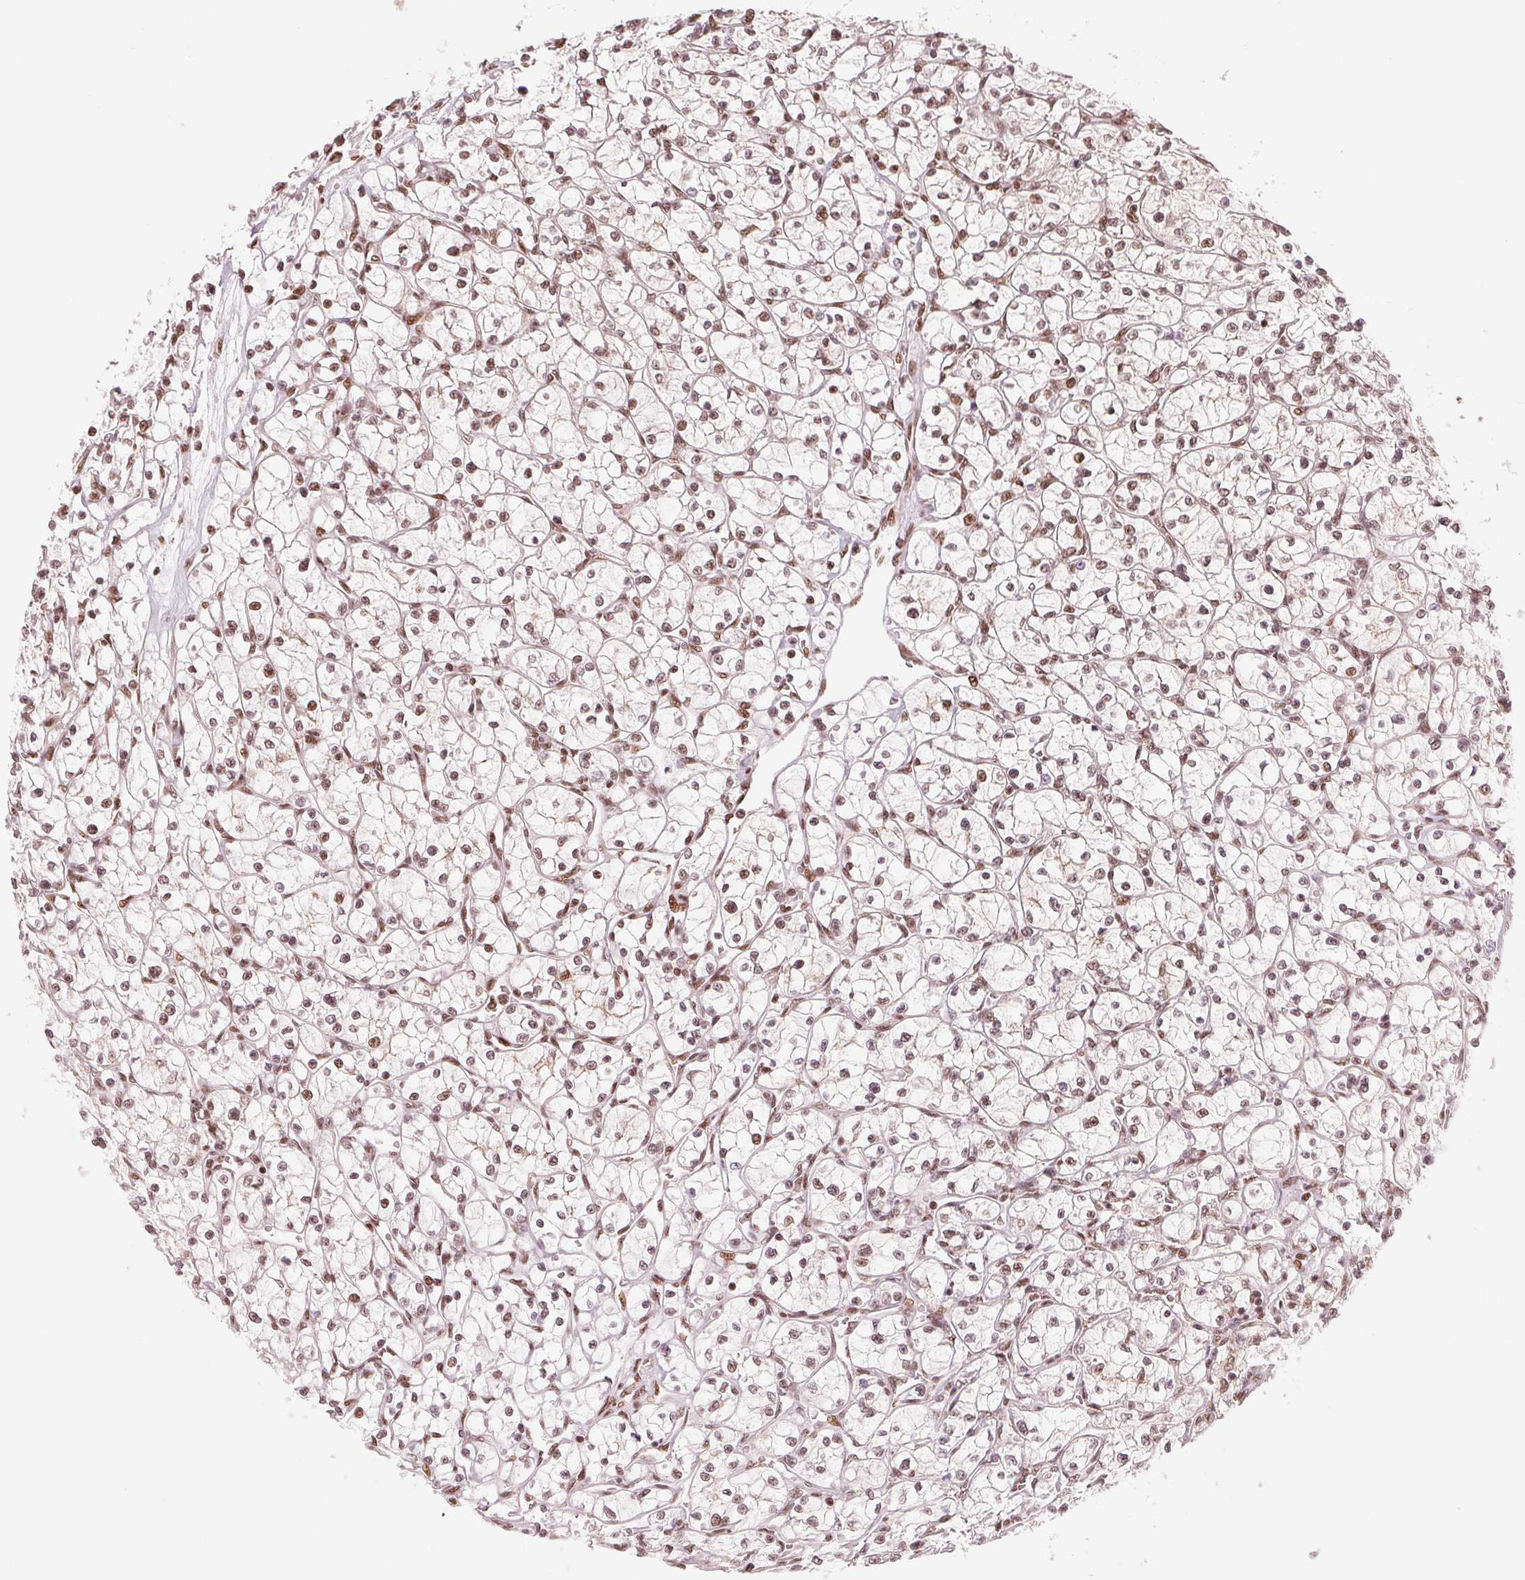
{"staining": {"intensity": "weak", "quantity": ">75%", "location": "nuclear"}, "tissue": "renal cancer", "cell_type": "Tumor cells", "image_type": "cancer", "snomed": [{"axis": "morphology", "description": "Adenocarcinoma, NOS"}, {"axis": "topography", "description": "Kidney"}], "caption": "Immunohistochemical staining of human renal adenocarcinoma displays low levels of weak nuclear staining in about >75% of tumor cells.", "gene": "TTLL9", "patient": {"sex": "female", "age": 64}}